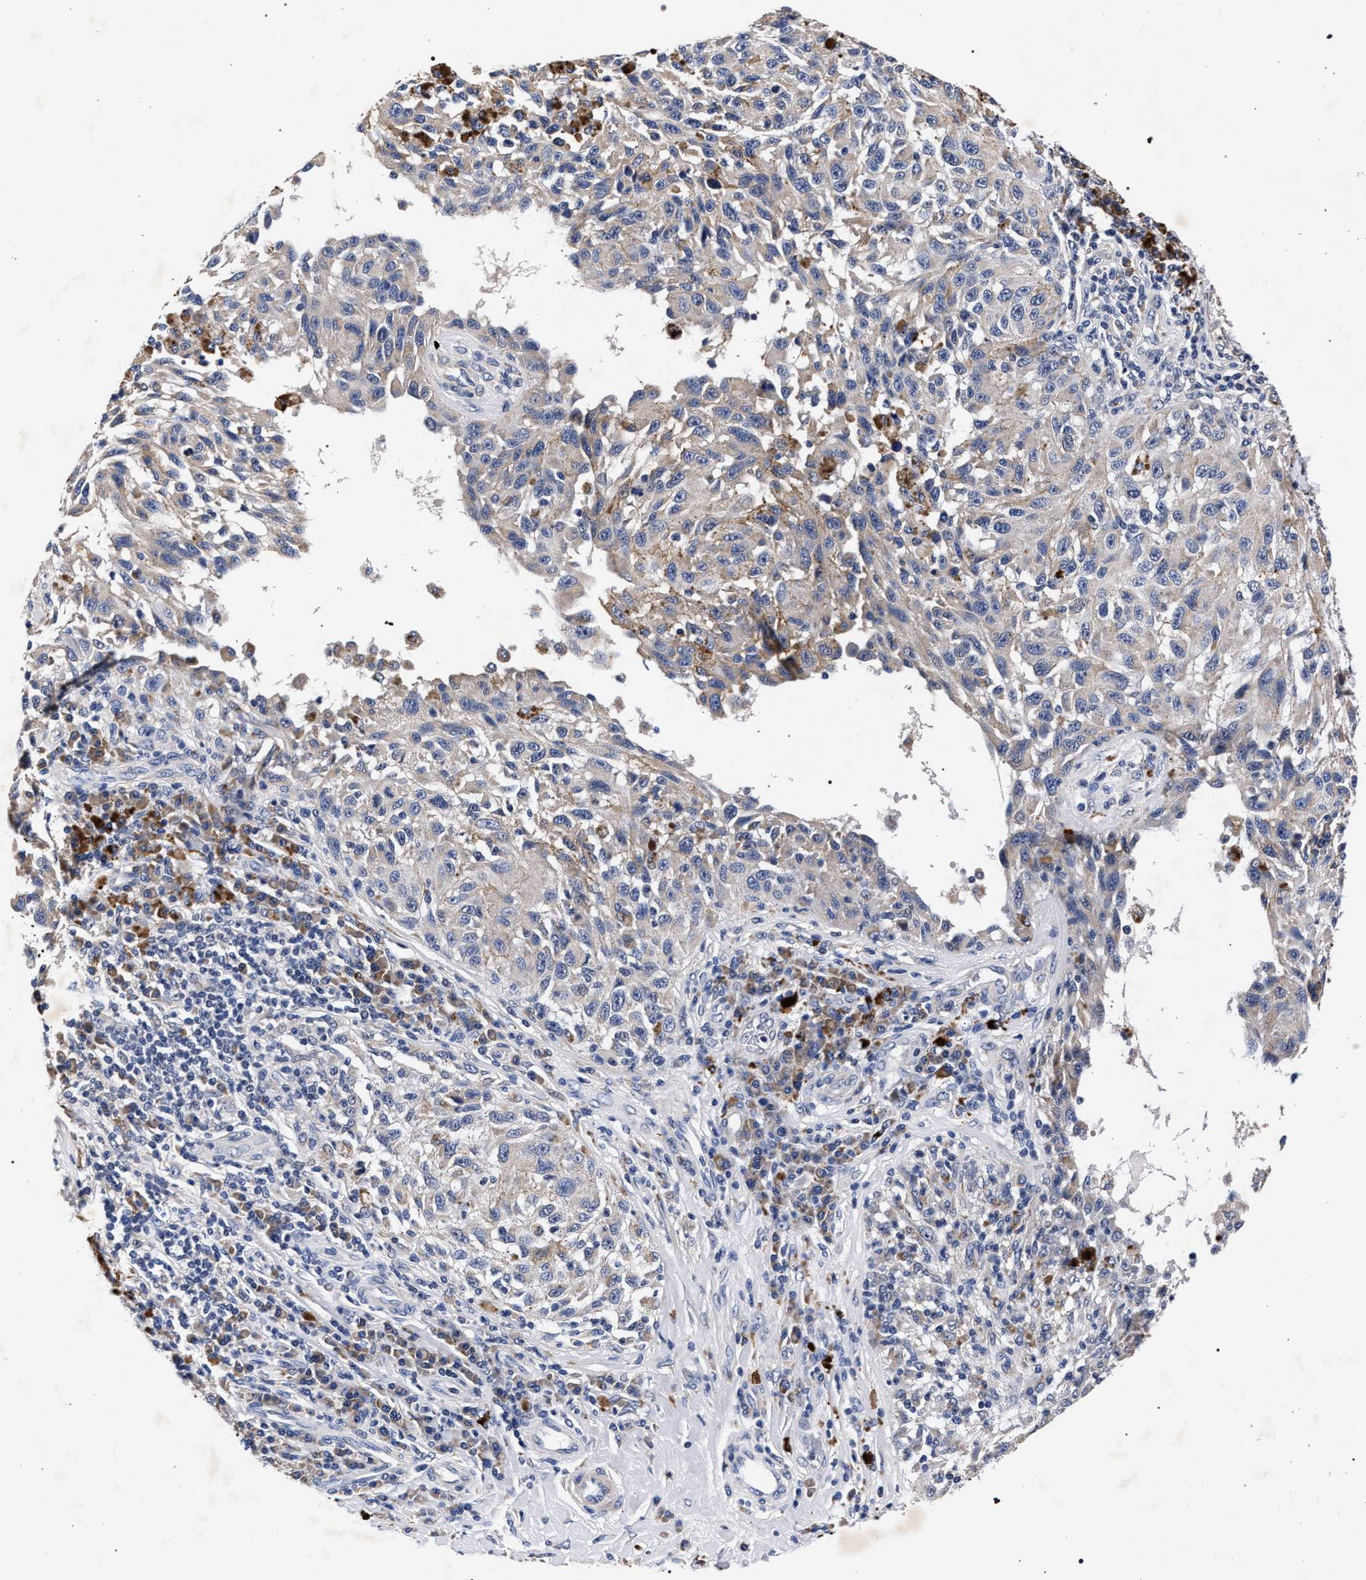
{"staining": {"intensity": "negative", "quantity": "none", "location": "none"}, "tissue": "melanoma", "cell_type": "Tumor cells", "image_type": "cancer", "snomed": [{"axis": "morphology", "description": "Malignant melanoma, NOS"}, {"axis": "topography", "description": "Skin"}], "caption": "The image shows no staining of tumor cells in malignant melanoma.", "gene": "CFAP95", "patient": {"sex": "female", "age": 73}}